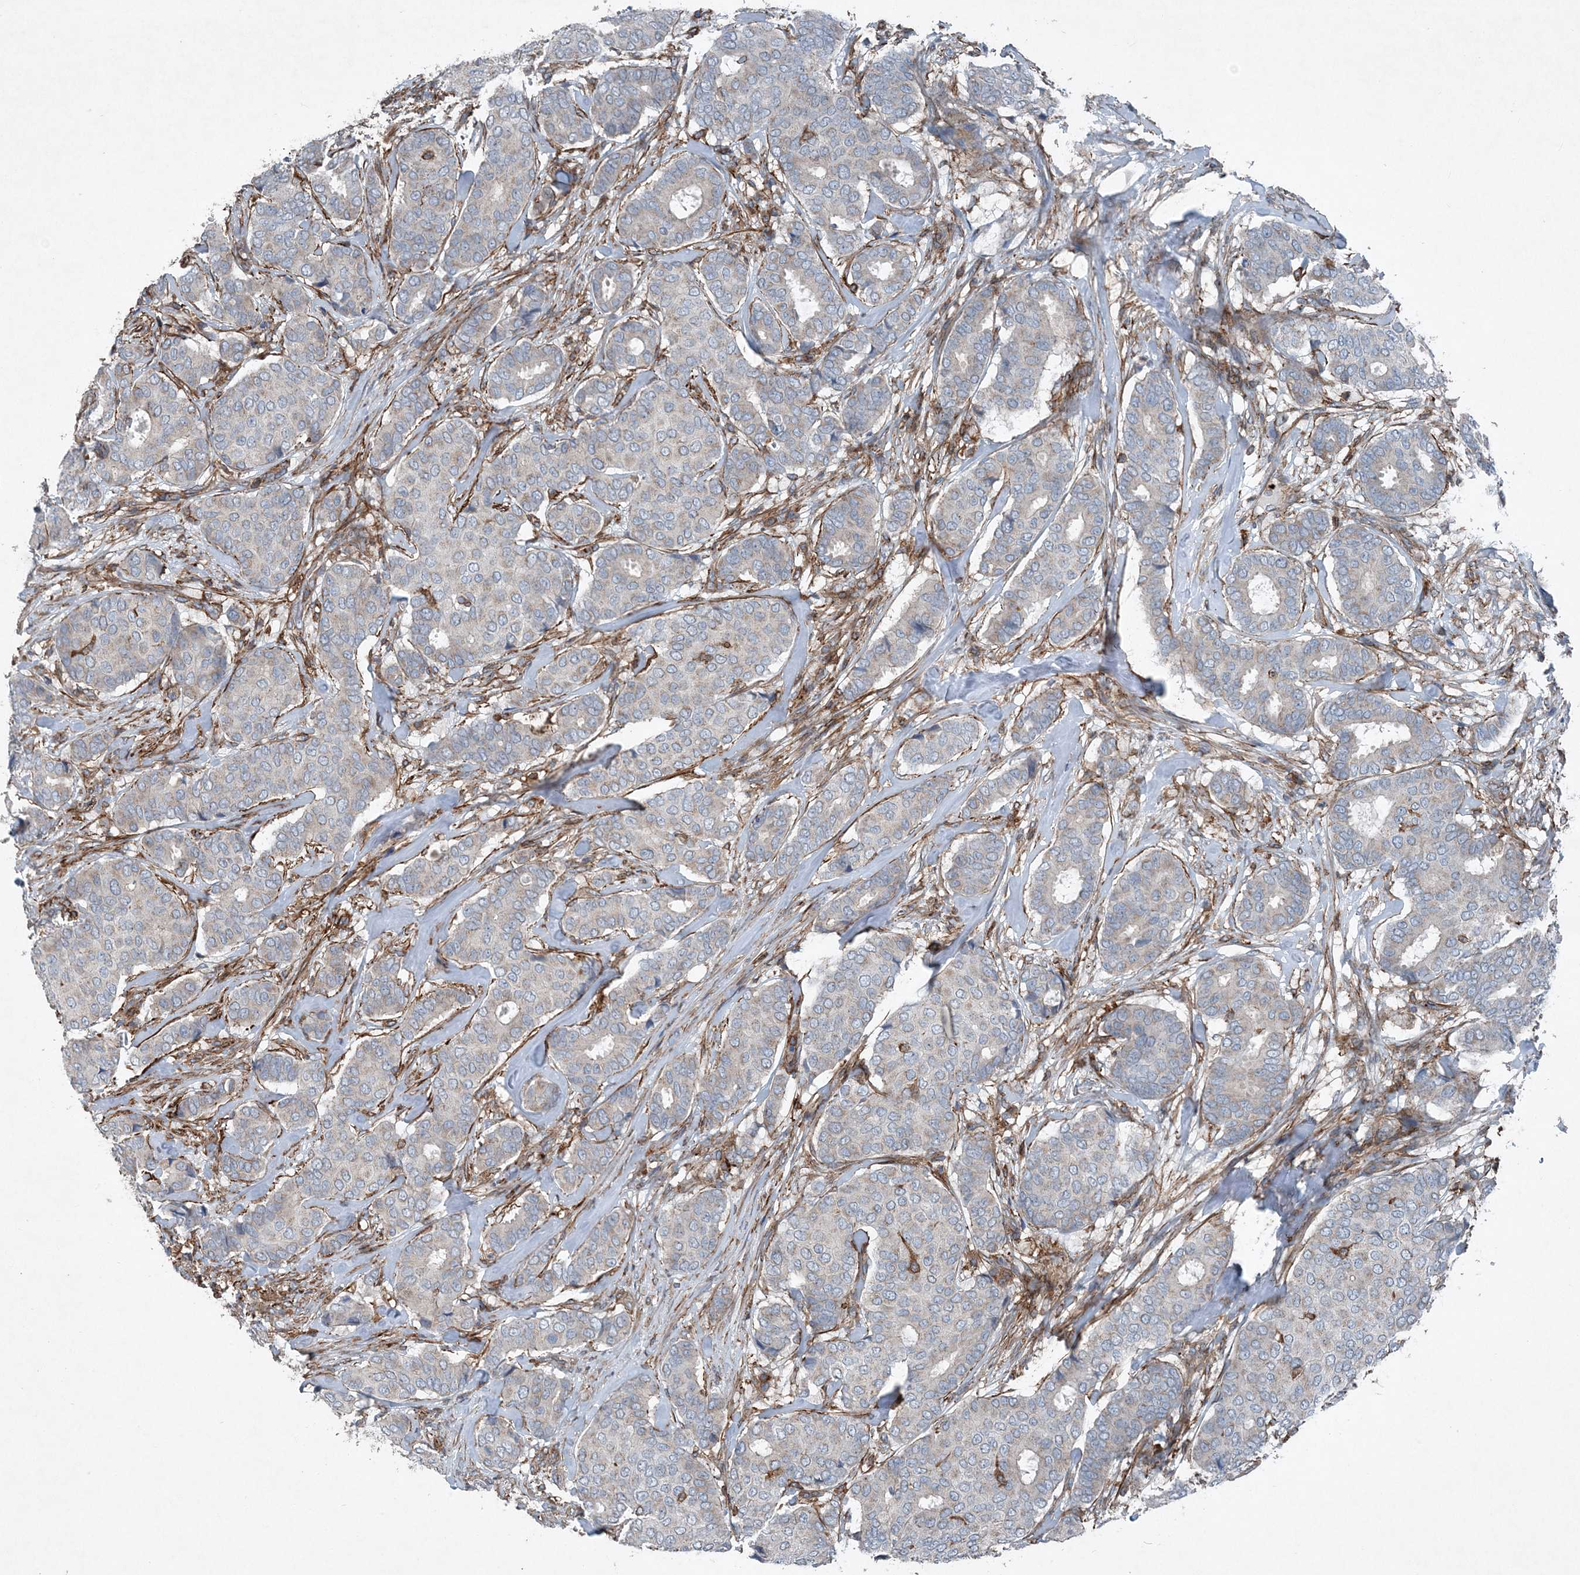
{"staining": {"intensity": "negative", "quantity": "none", "location": "none"}, "tissue": "breast cancer", "cell_type": "Tumor cells", "image_type": "cancer", "snomed": [{"axis": "morphology", "description": "Duct carcinoma"}, {"axis": "topography", "description": "Breast"}], "caption": "Tumor cells are negative for protein expression in human breast cancer (invasive ductal carcinoma).", "gene": "DGUOK", "patient": {"sex": "female", "age": 75}}